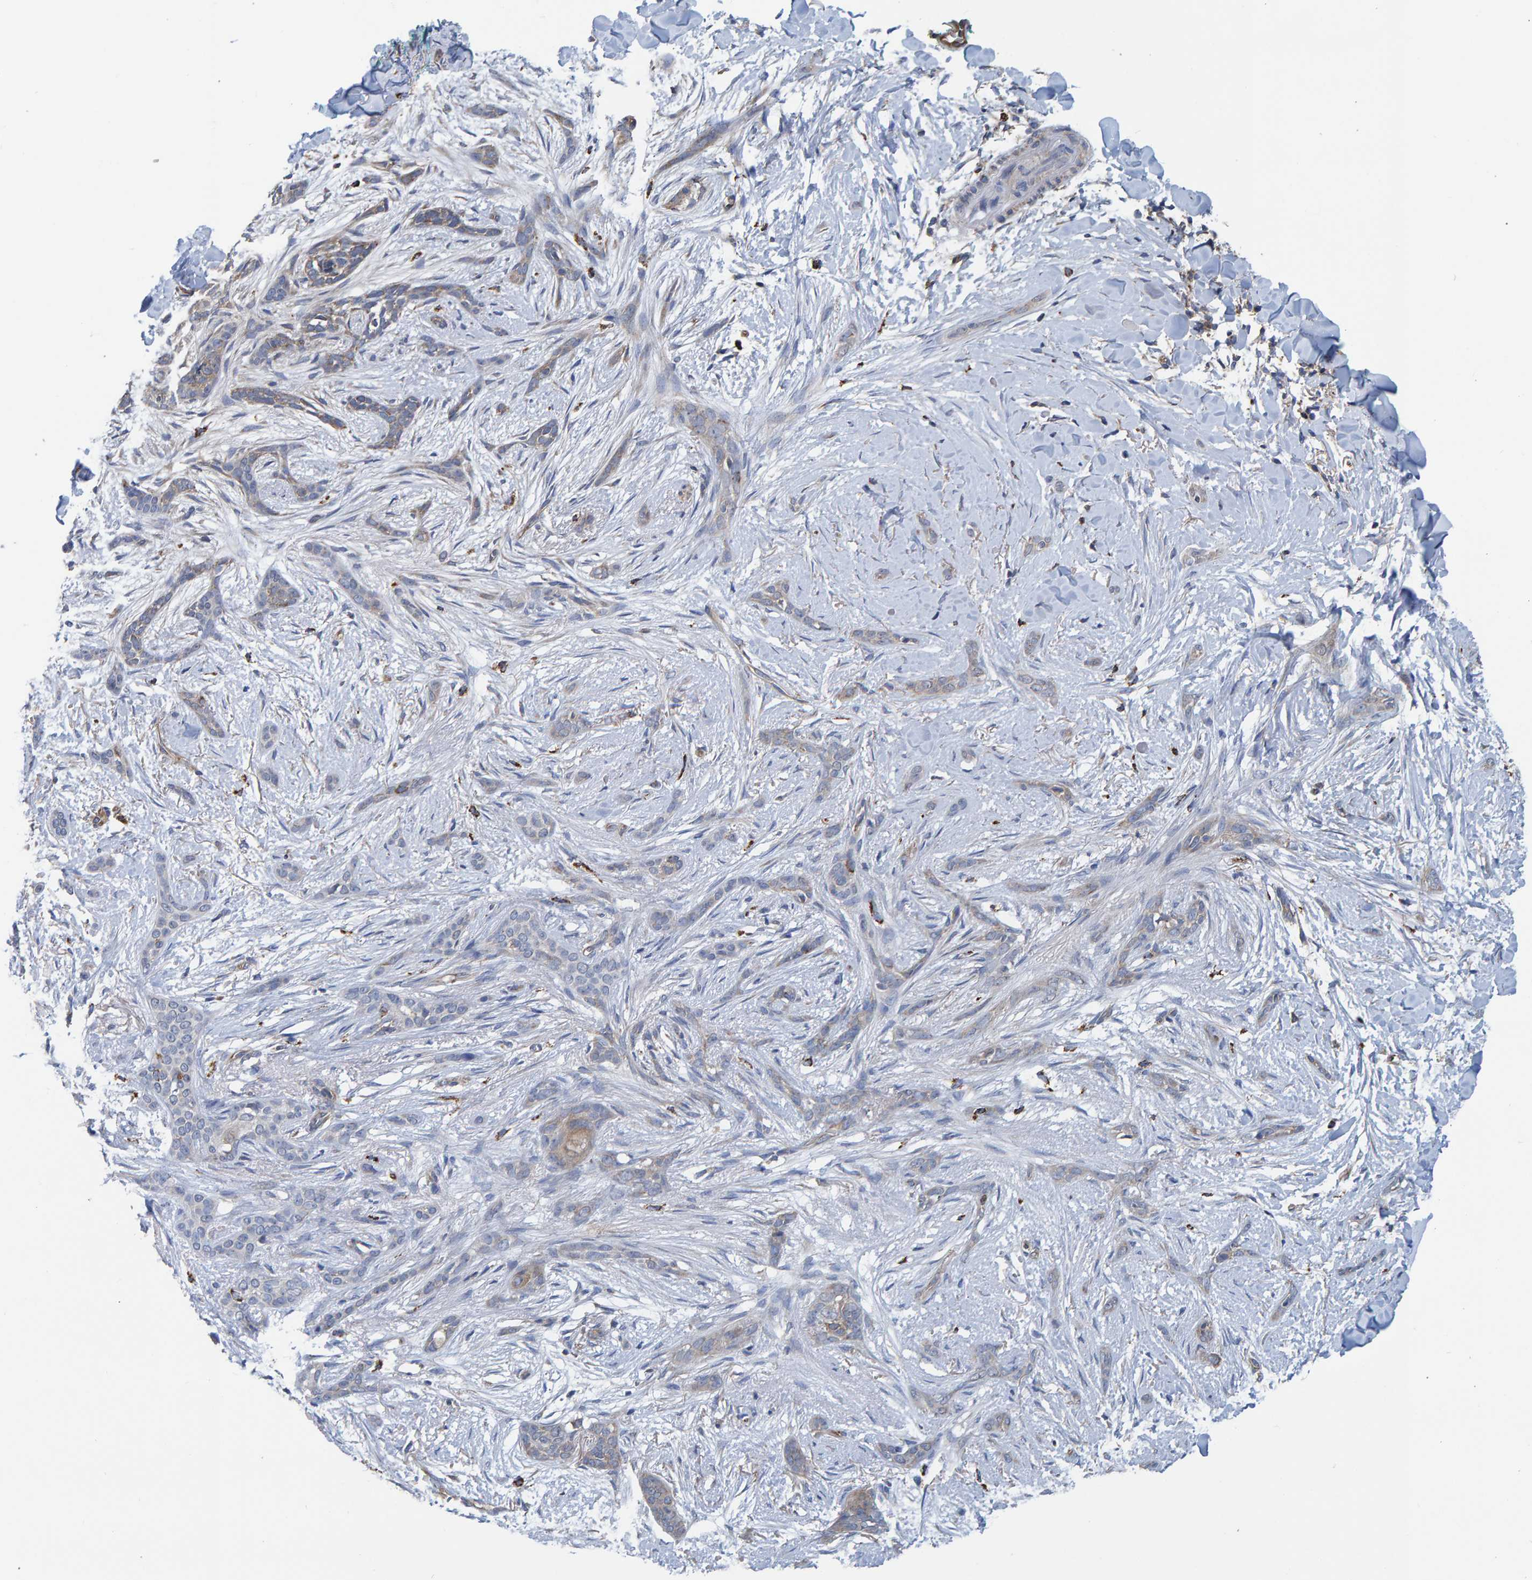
{"staining": {"intensity": "weak", "quantity": "25%-75%", "location": "cytoplasmic/membranous"}, "tissue": "skin cancer", "cell_type": "Tumor cells", "image_type": "cancer", "snomed": [{"axis": "morphology", "description": "Basal cell carcinoma"}, {"axis": "morphology", "description": "Adnexal tumor, benign"}, {"axis": "topography", "description": "Skin"}], "caption": "Skin benign adnexal tumor tissue displays weak cytoplasmic/membranous staining in approximately 25%-75% of tumor cells, visualized by immunohistochemistry.", "gene": "LRSAM1", "patient": {"sex": "female", "age": 42}}